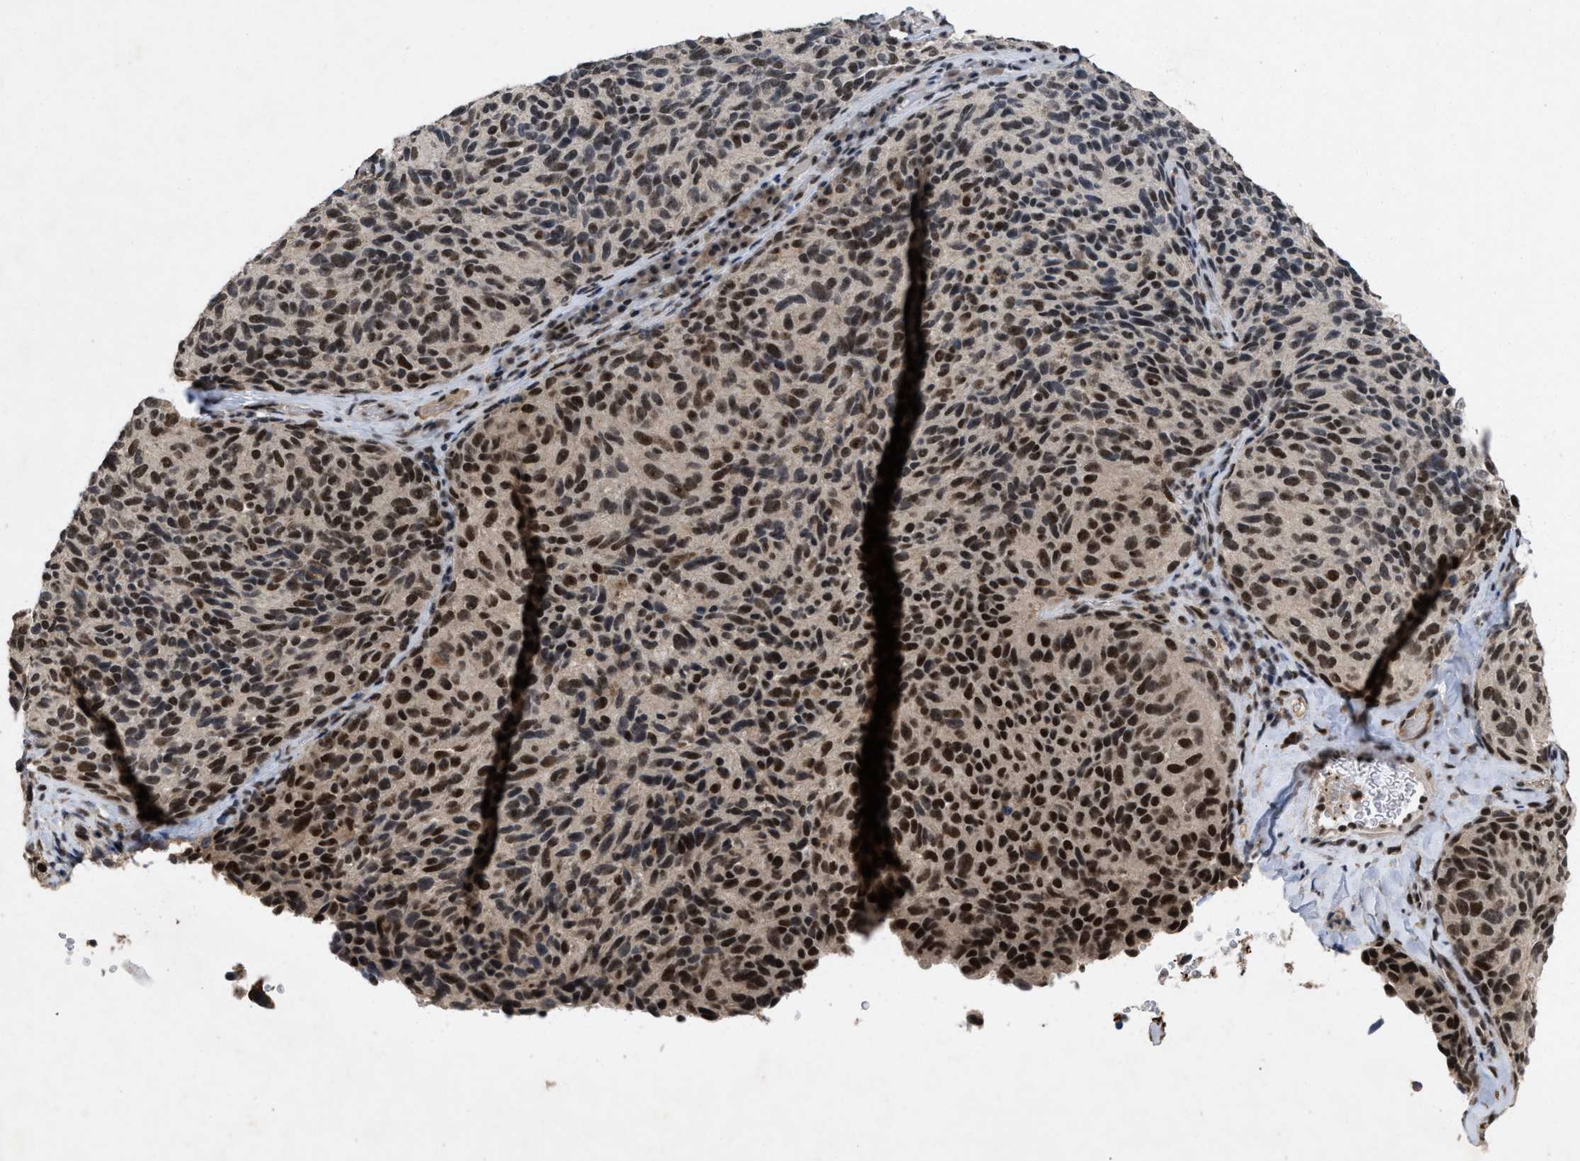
{"staining": {"intensity": "strong", "quantity": "25%-75%", "location": "nuclear"}, "tissue": "melanoma", "cell_type": "Tumor cells", "image_type": "cancer", "snomed": [{"axis": "morphology", "description": "Malignant melanoma, NOS"}, {"axis": "topography", "description": "Skin"}], "caption": "Immunohistochemical staining of melanoma shows high levels of strong nuclear positivity in approximately 25%-75% of tumor cells. (IHC, brightfield microscopy, high magnification).", "gene": "ZNF346", "patient": {"sex": "female", "age": 73}}